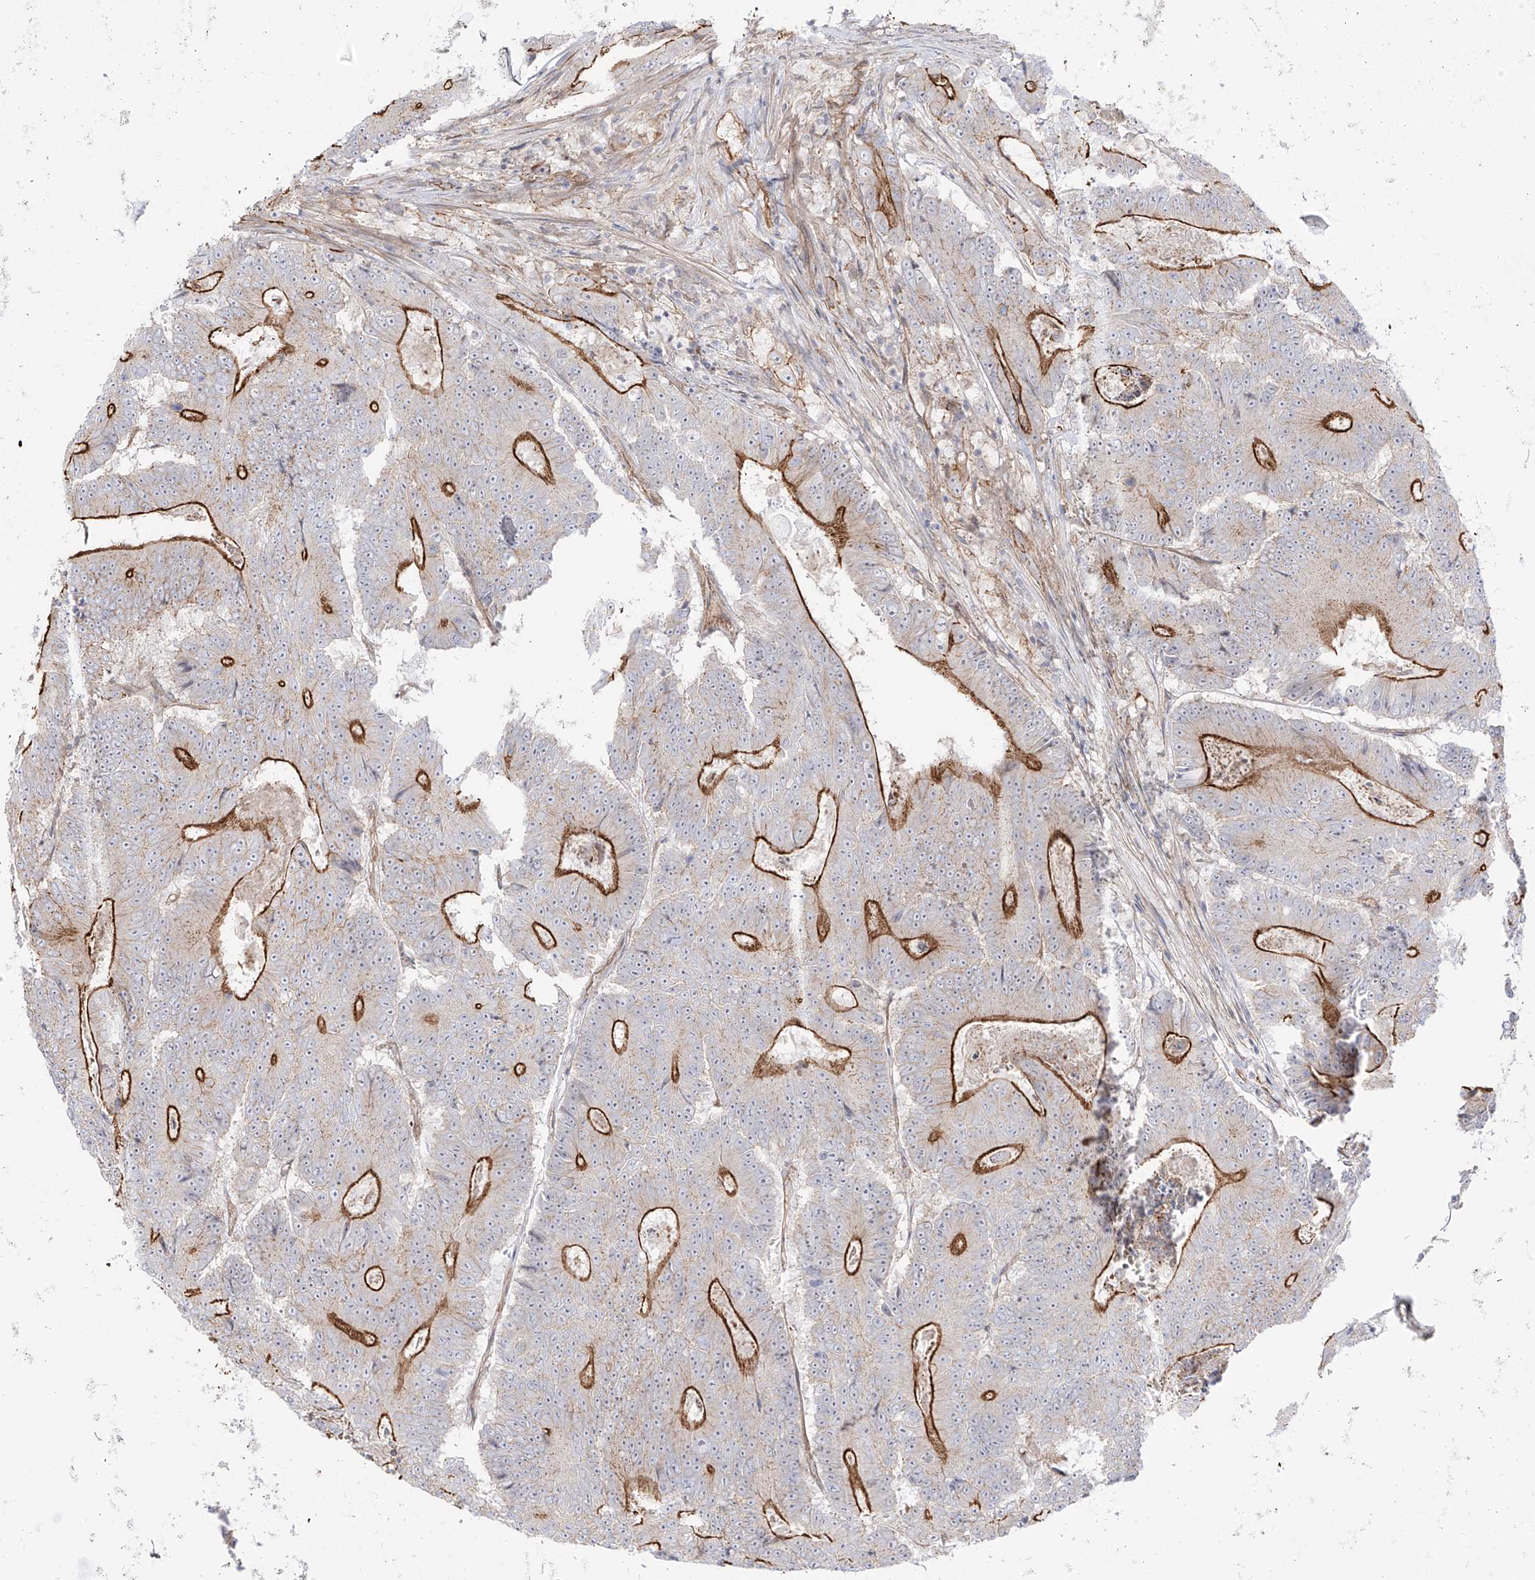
{"staining": {"intensity": "strong", "quantity": "<25%", "location": "cytoplasmic/membranous"}, "tissue": "colorectal cancer", "cell_type": "Tumor cells", "image_type": "cancer", "snomed": [{"axis": "morphology", "description": "Adenocarcinoma, NOS"}, {"axis": "topography", "description": "Colon"}], "caption": "Strong cytoplasmic/membranous positivity is present in approximately <25% of tumor cells in adenocarcinoma (colorectal).", "gene": "ZNF180", "patient": {"sex": "male", "age": 83}}